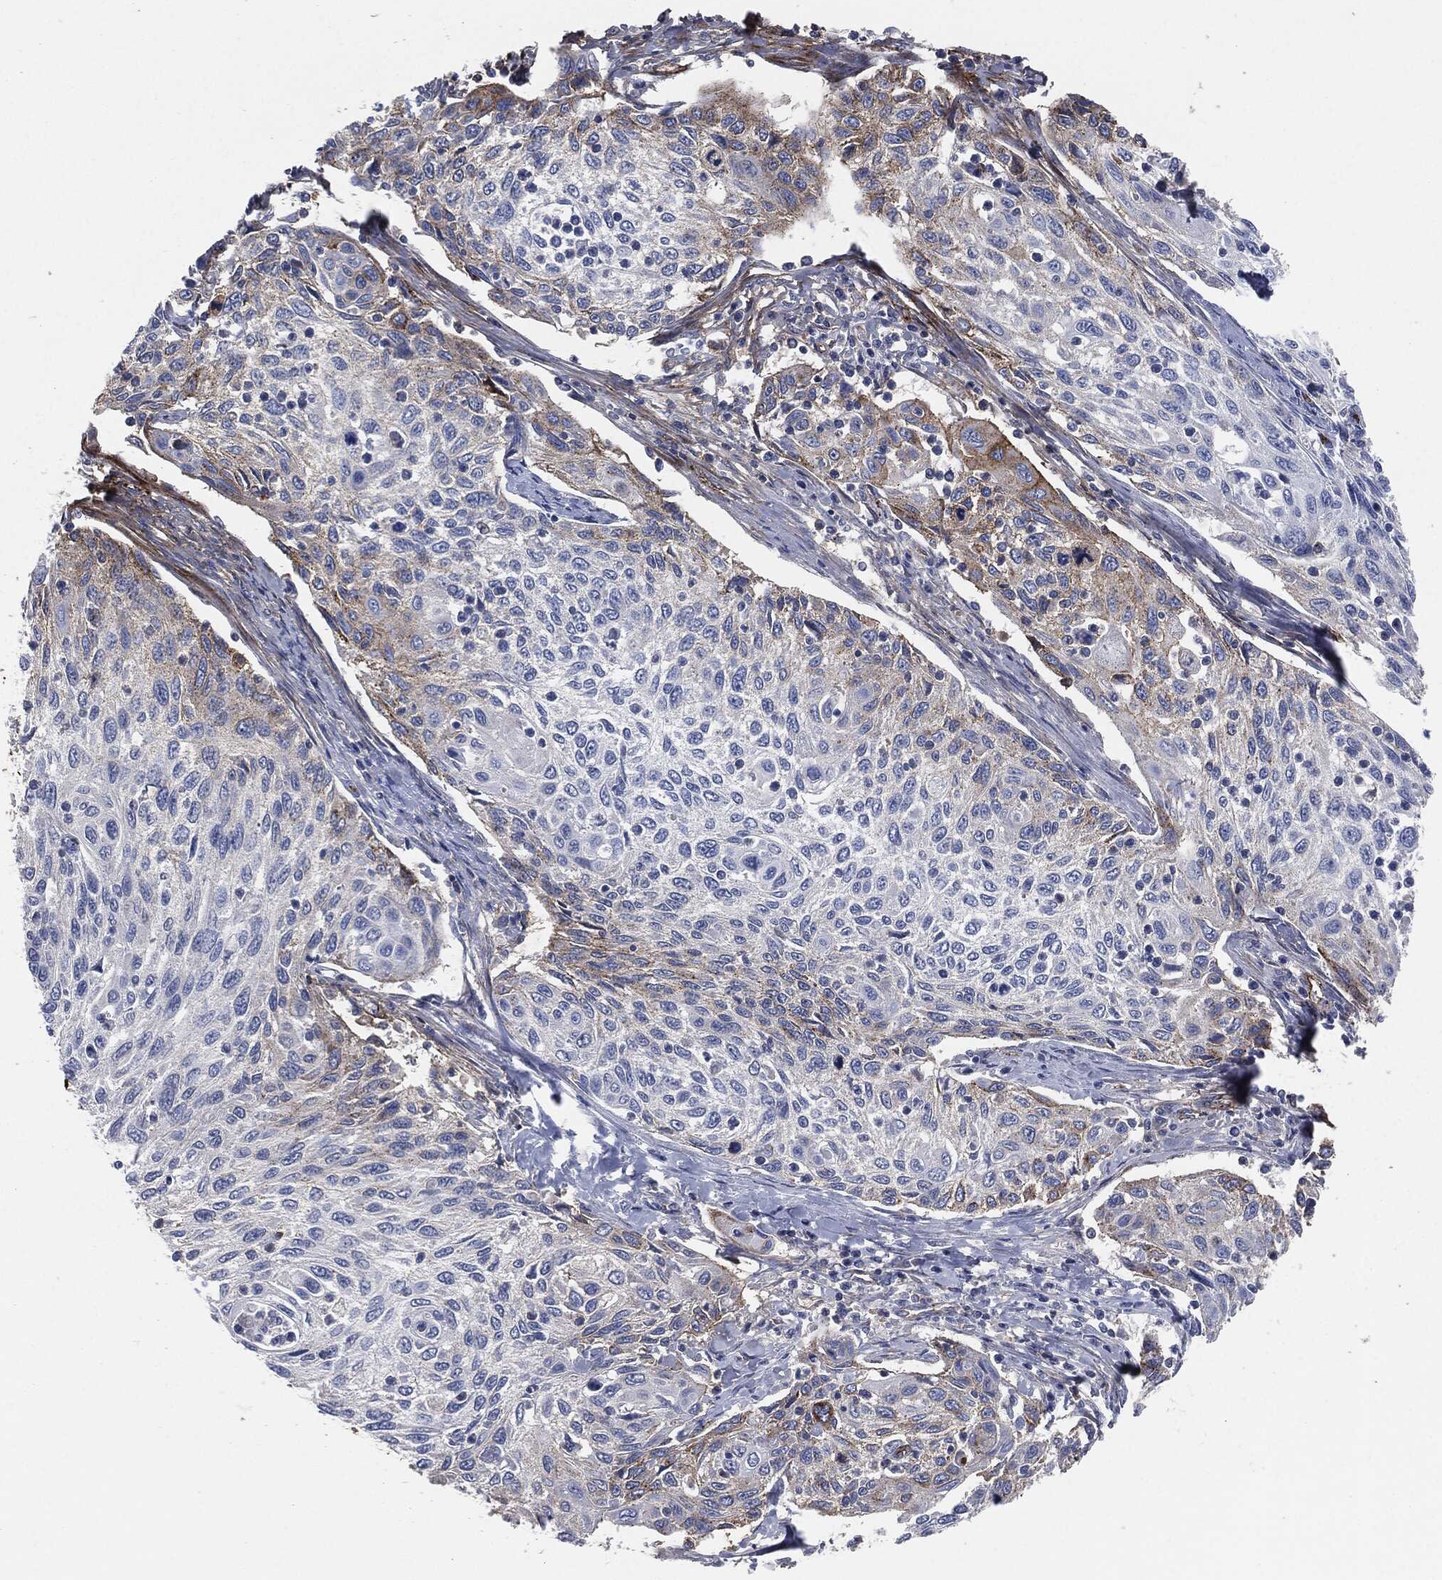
{"staining": {"intensity": "moderate", "quantity": "<25%", "location": "cytoplasmic/membranous"}, "tissue": "cervical cancer", "cell_type": "Tumor cells", "image_type": "cancer", "snomed": [{"axis": "morphology", "description": "Squamous cell carcinoma, NOS"}, {"axis": "topography", "description": "Cervix"}], "caption": "A low amount of moderate cytoplasmic/membranous positivity is present in about <25% of tumor cells in cervical cancer tissue.", "gene": "APOB", "patient": {"sex": "female", "age": 70}}